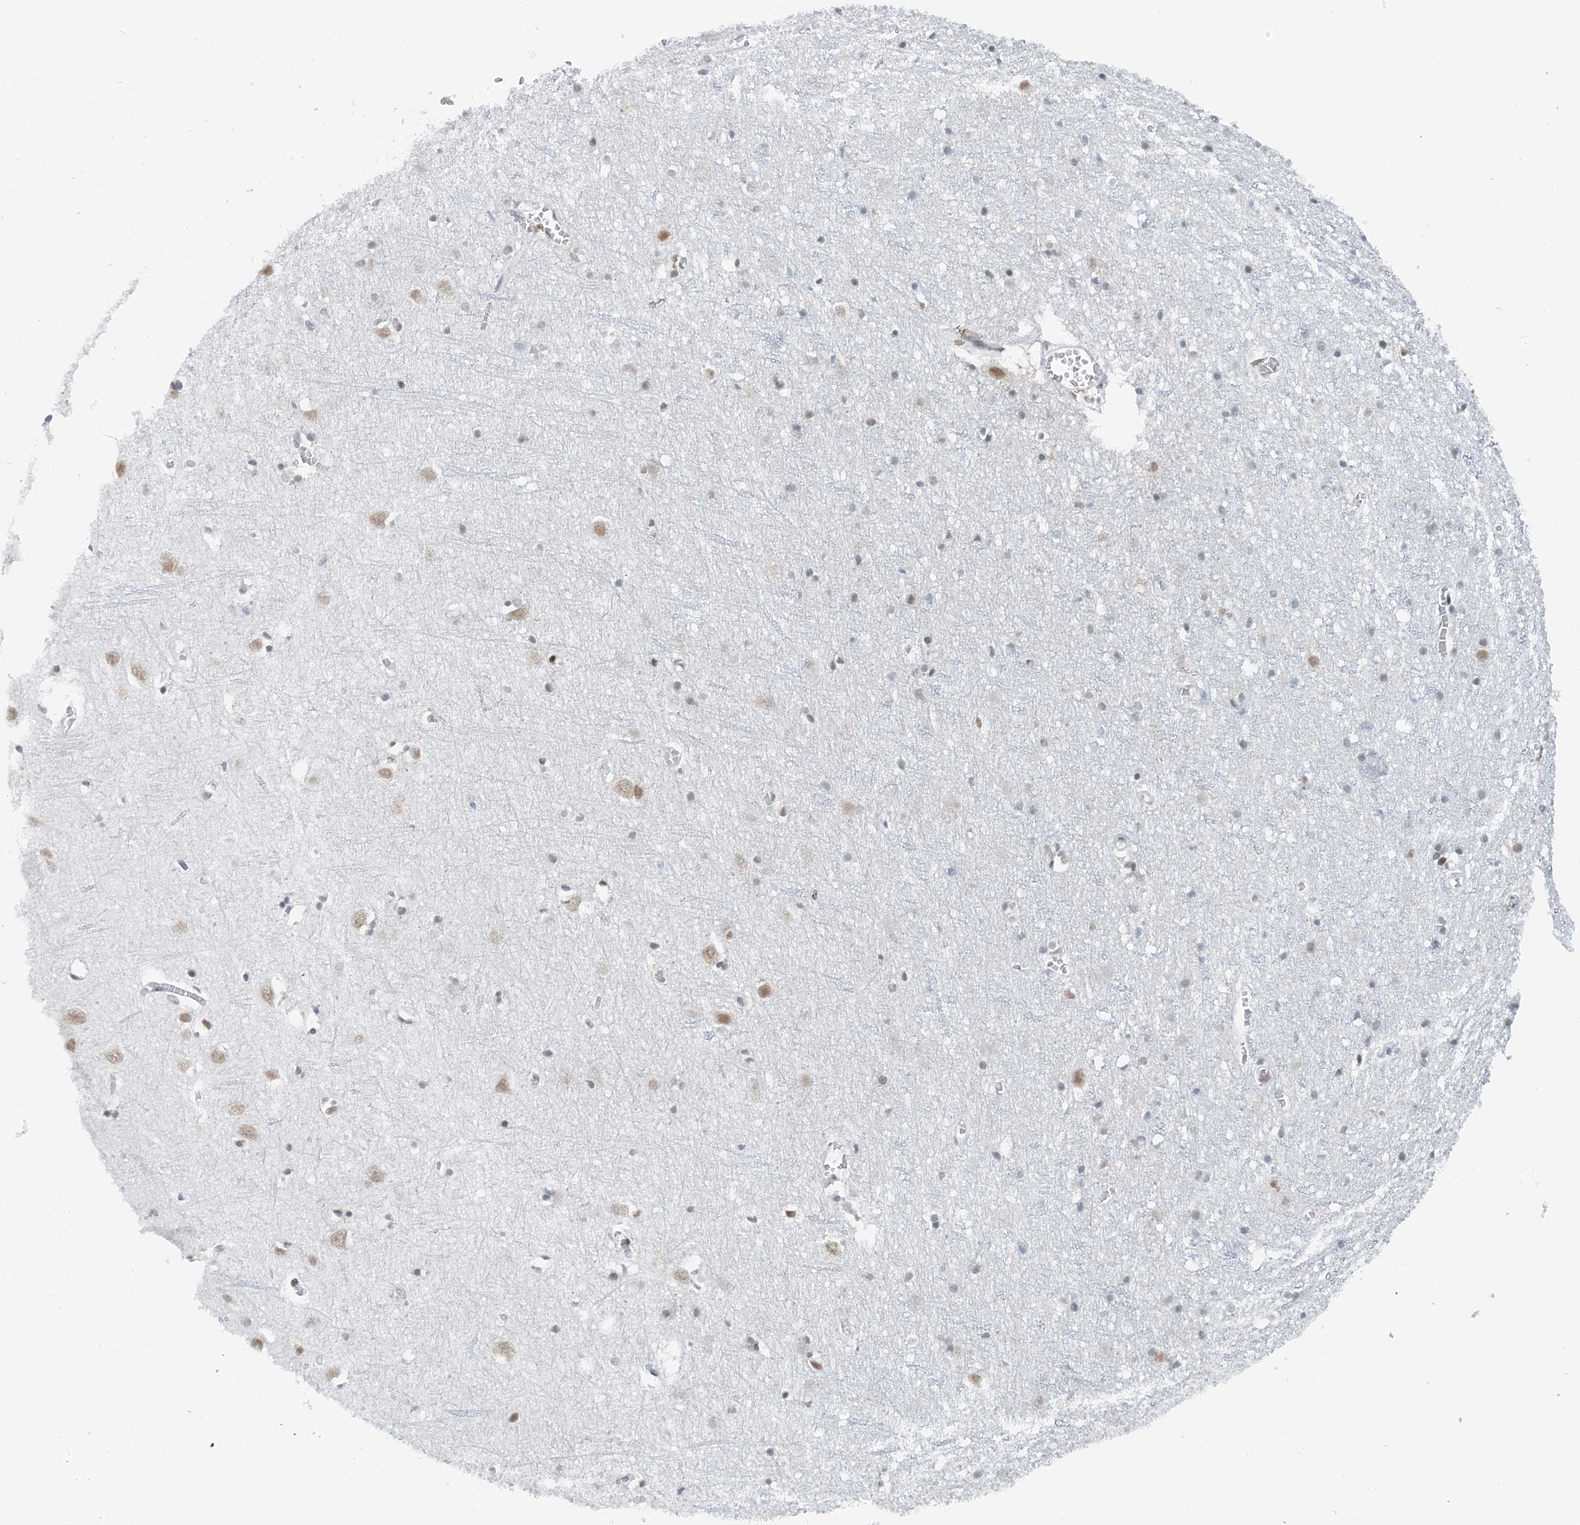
{"staining": {"intensity": "negative", "quantity": "none", "location": "none"}, "tissue": "cerebral cortex", "cell_type": "Endothelial cells", "image_type": "normal", "snomed": [{"axis": "morphology", "description": "Normal tissue, NOS"}, {"axis": "topography", "description": "Cerebral cortex"}], "caption": "Endothelial cells are negative for protein expression in unremarkable human cerebral cortex. The staining was performed using DAB to visualize the protein expression in brown, while the nuclei were stained in blue with hematoxylin (Magnification: 20x).", "gene": "ZNF500", "patient": {"sex": "female", "age": 64}}